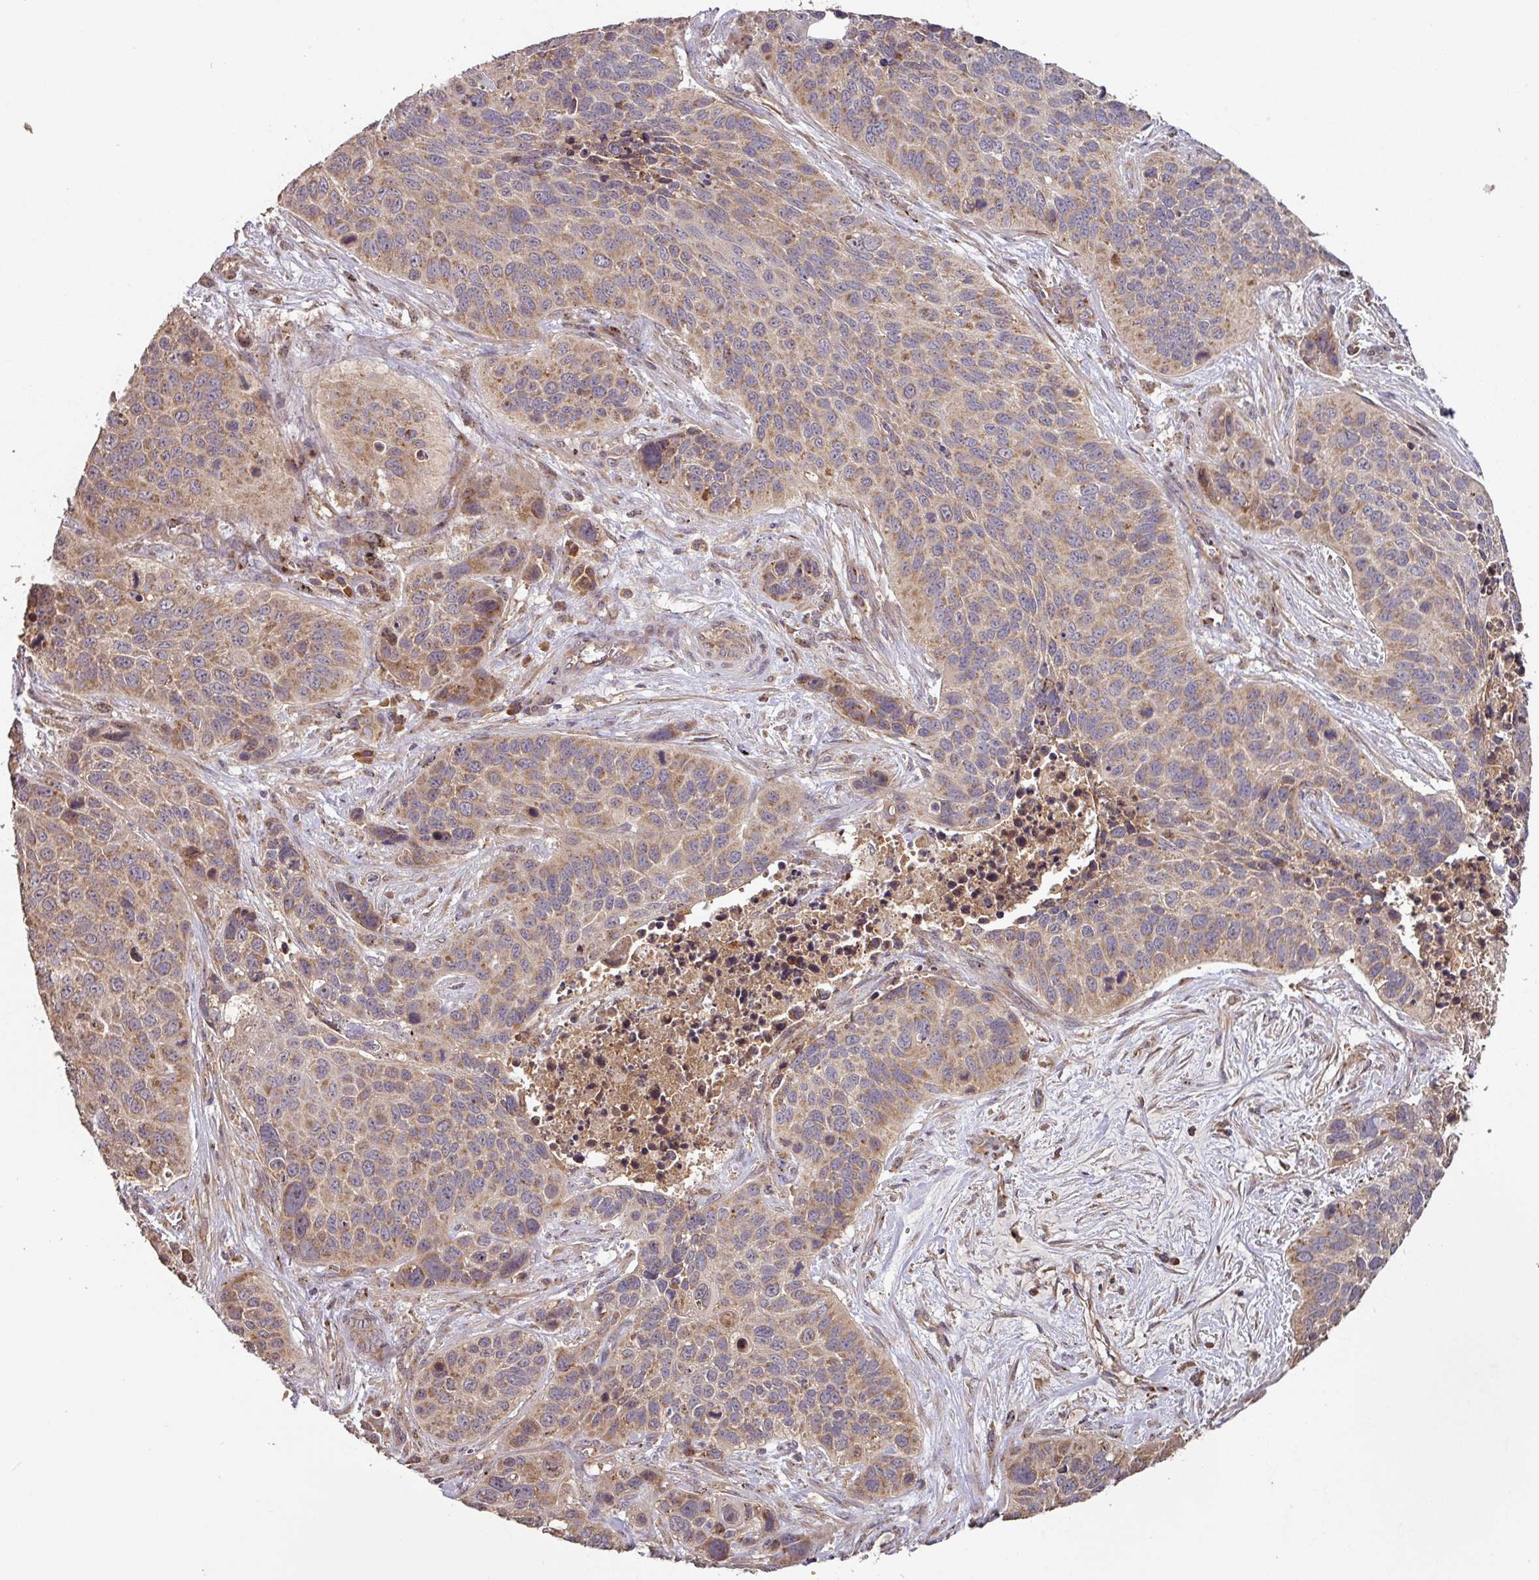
{"staining": {"intensity": "moderate", "quantity": ">75%", "location": "cytoplasmic/membranous"}, "tissue": "lung cancer", "cell_type": "Tumor cells", "image_type": "cancer", "snomed": [{"axis": "morphology", "description": "Squamous cell carcinoma, NOS"}, {"axis": "topography", "description": "Lung"}], "caption": "Immunohistochemical staining of lung squamous cell carcinoma shows moderate cytoplasmic/membranous protein staining in approximately >75% of tumor cells. The staining was performed using DAB to visualize the protein expression in brown, while the nuclei were stained in blue with hematoxylin (Magnification: 20x).", "gene": "MRRF", "patient": {"sex": "male", "age": 62}}